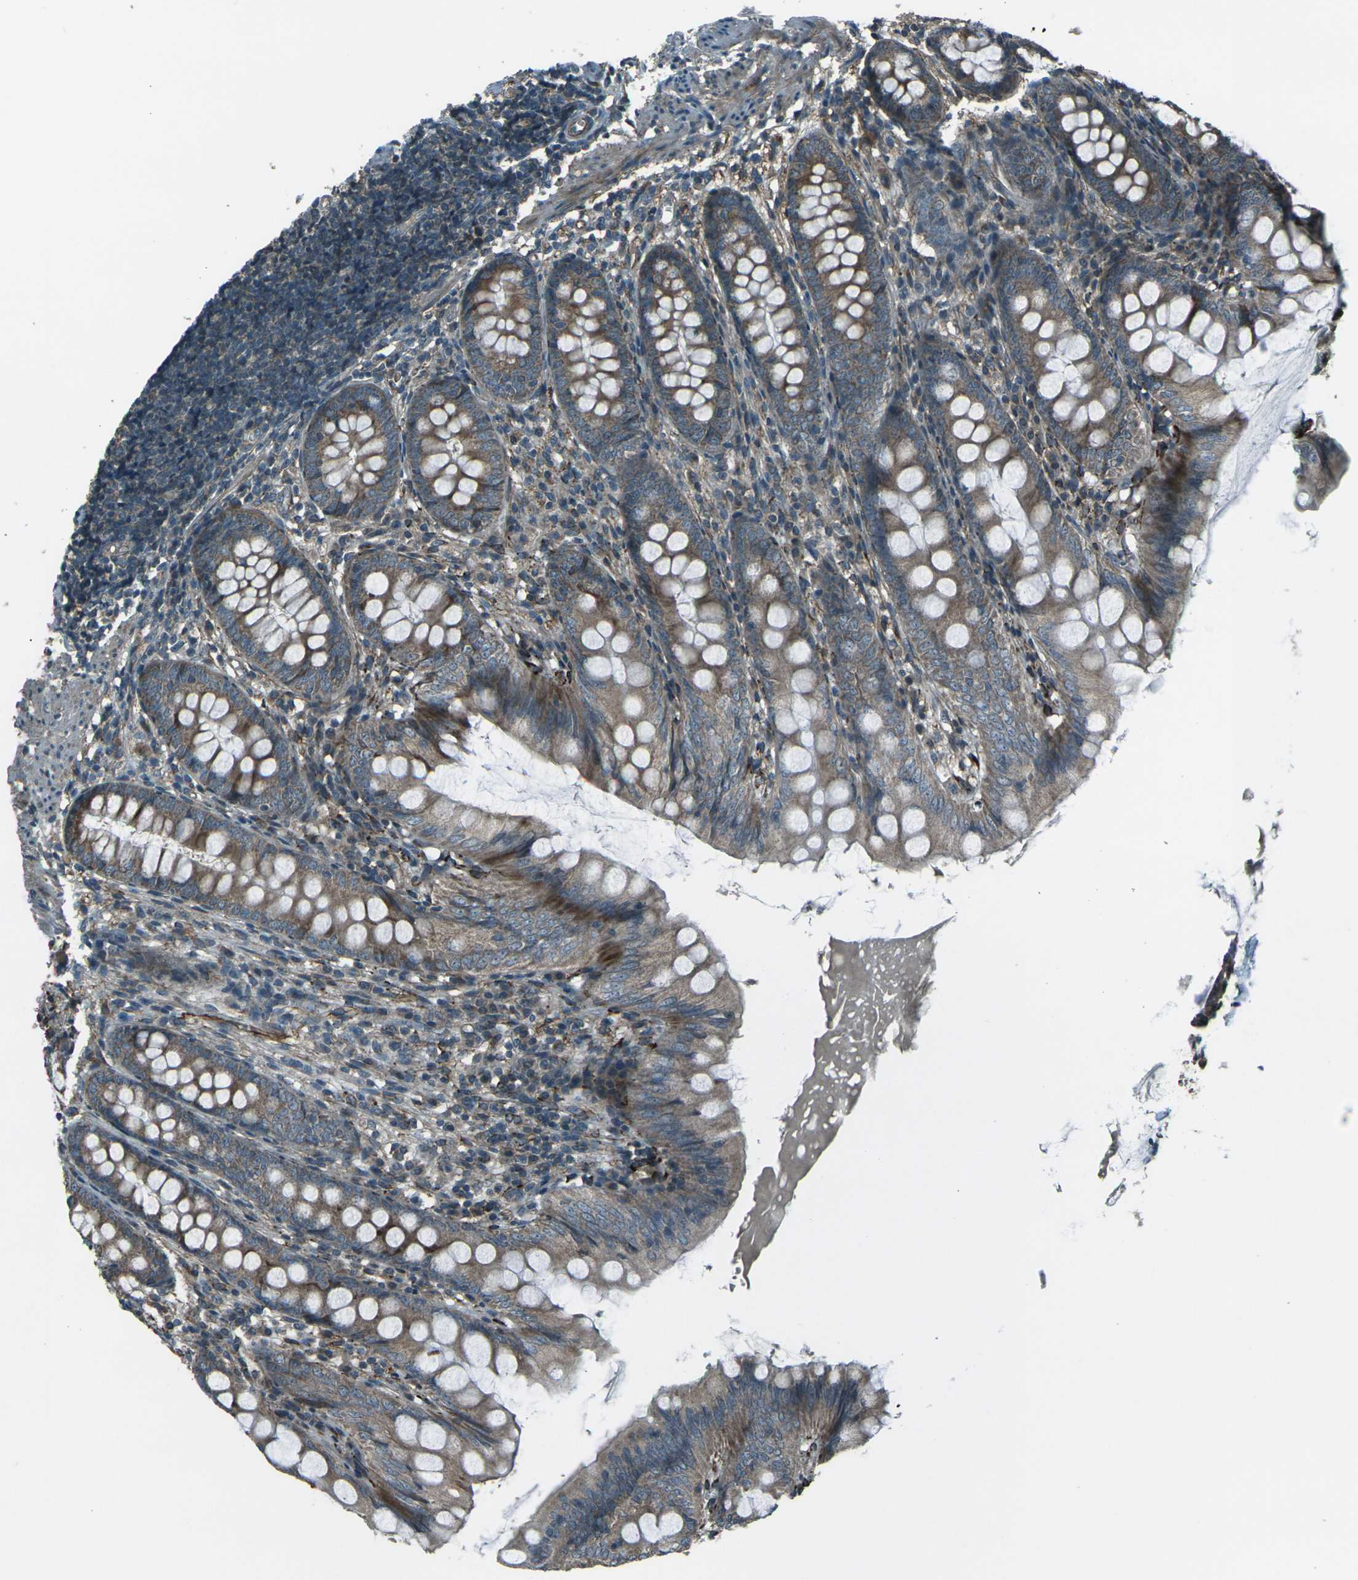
{"staining": {"intensity": "moderate", "quantity": ">75%", "location": "cytoplasmic/membranous"}, "tissue": "appendix", "cell_type": "Glandular cells", "image_type": "normal", "snomed": [{"axis": "morphology", "description": "Normal tissue, NOS"}, {"axis": "topography", "description": "Appendix"}], "caption": "Protein expression analysis of unremarkable appendix demonstrates moderate cytoplasmic/membranous expression in about >75% of glandular cells. The protein is shown in brown color, while the nuclei are stained blue.", "gene": "LSMEM1", "patient": {"sex": "female", "age": 77}}